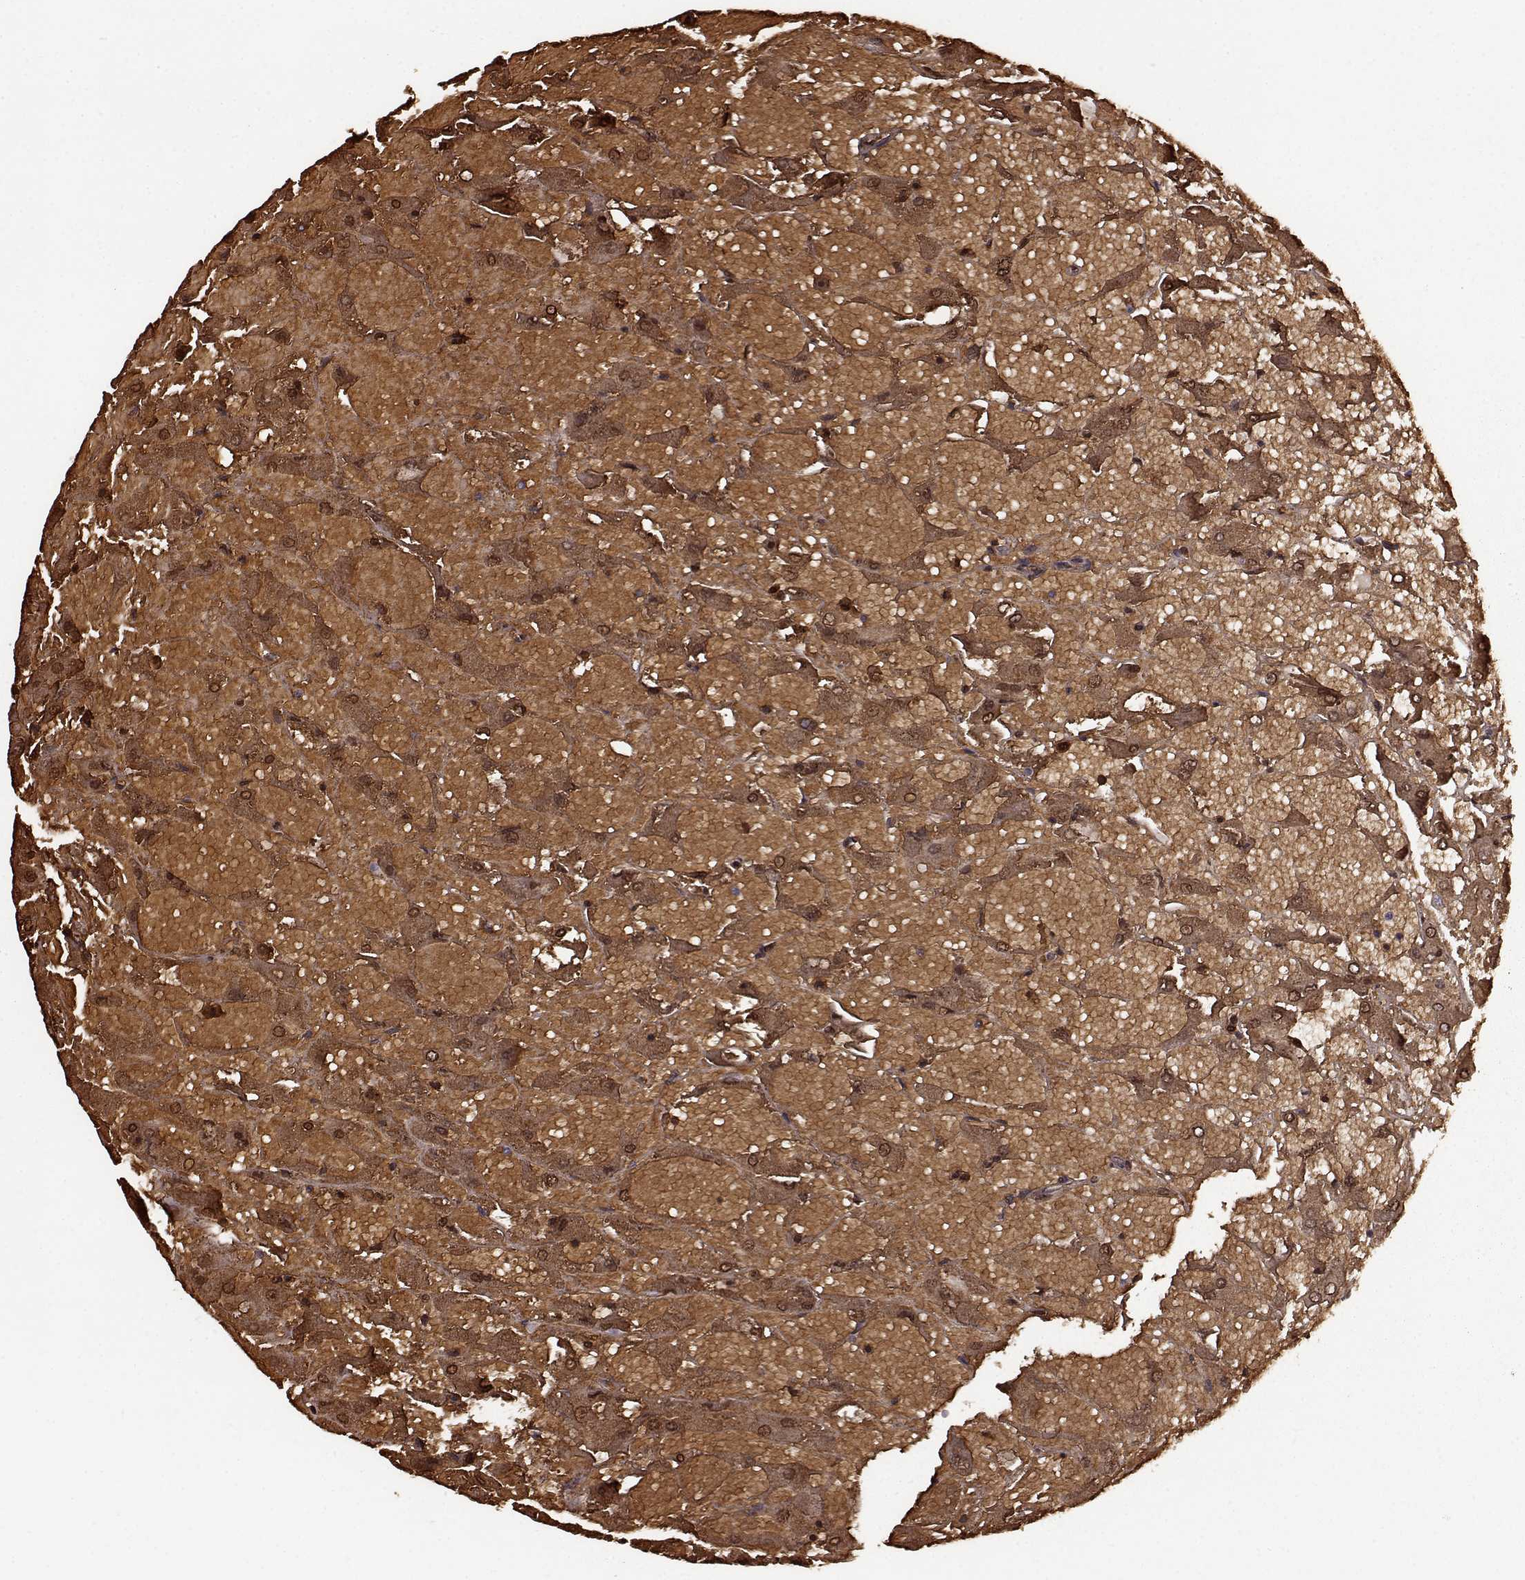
{"staining": {"intensity": "moderate", "quantity": "25%-75%", "location": "cytoplasmic/membranous,nuclear"}, "tissue": "renal cancer", "cell_type": "Tumor cells", "image_type": "cancer", "snomed": [{"axis": "morphology", "description": "Adenocarcinoma, NOS"}, {"axis": "topography", "description": "Kidney"}], "caption": "Protein staining exhibits moderate cytoplasmic/membranous and nuclear positivity in approximately 25%-75% of tumor cells in adenocarcinoma (renal).", "gene": "PROP1", "patient": {"sex": "male", "age": 72}}